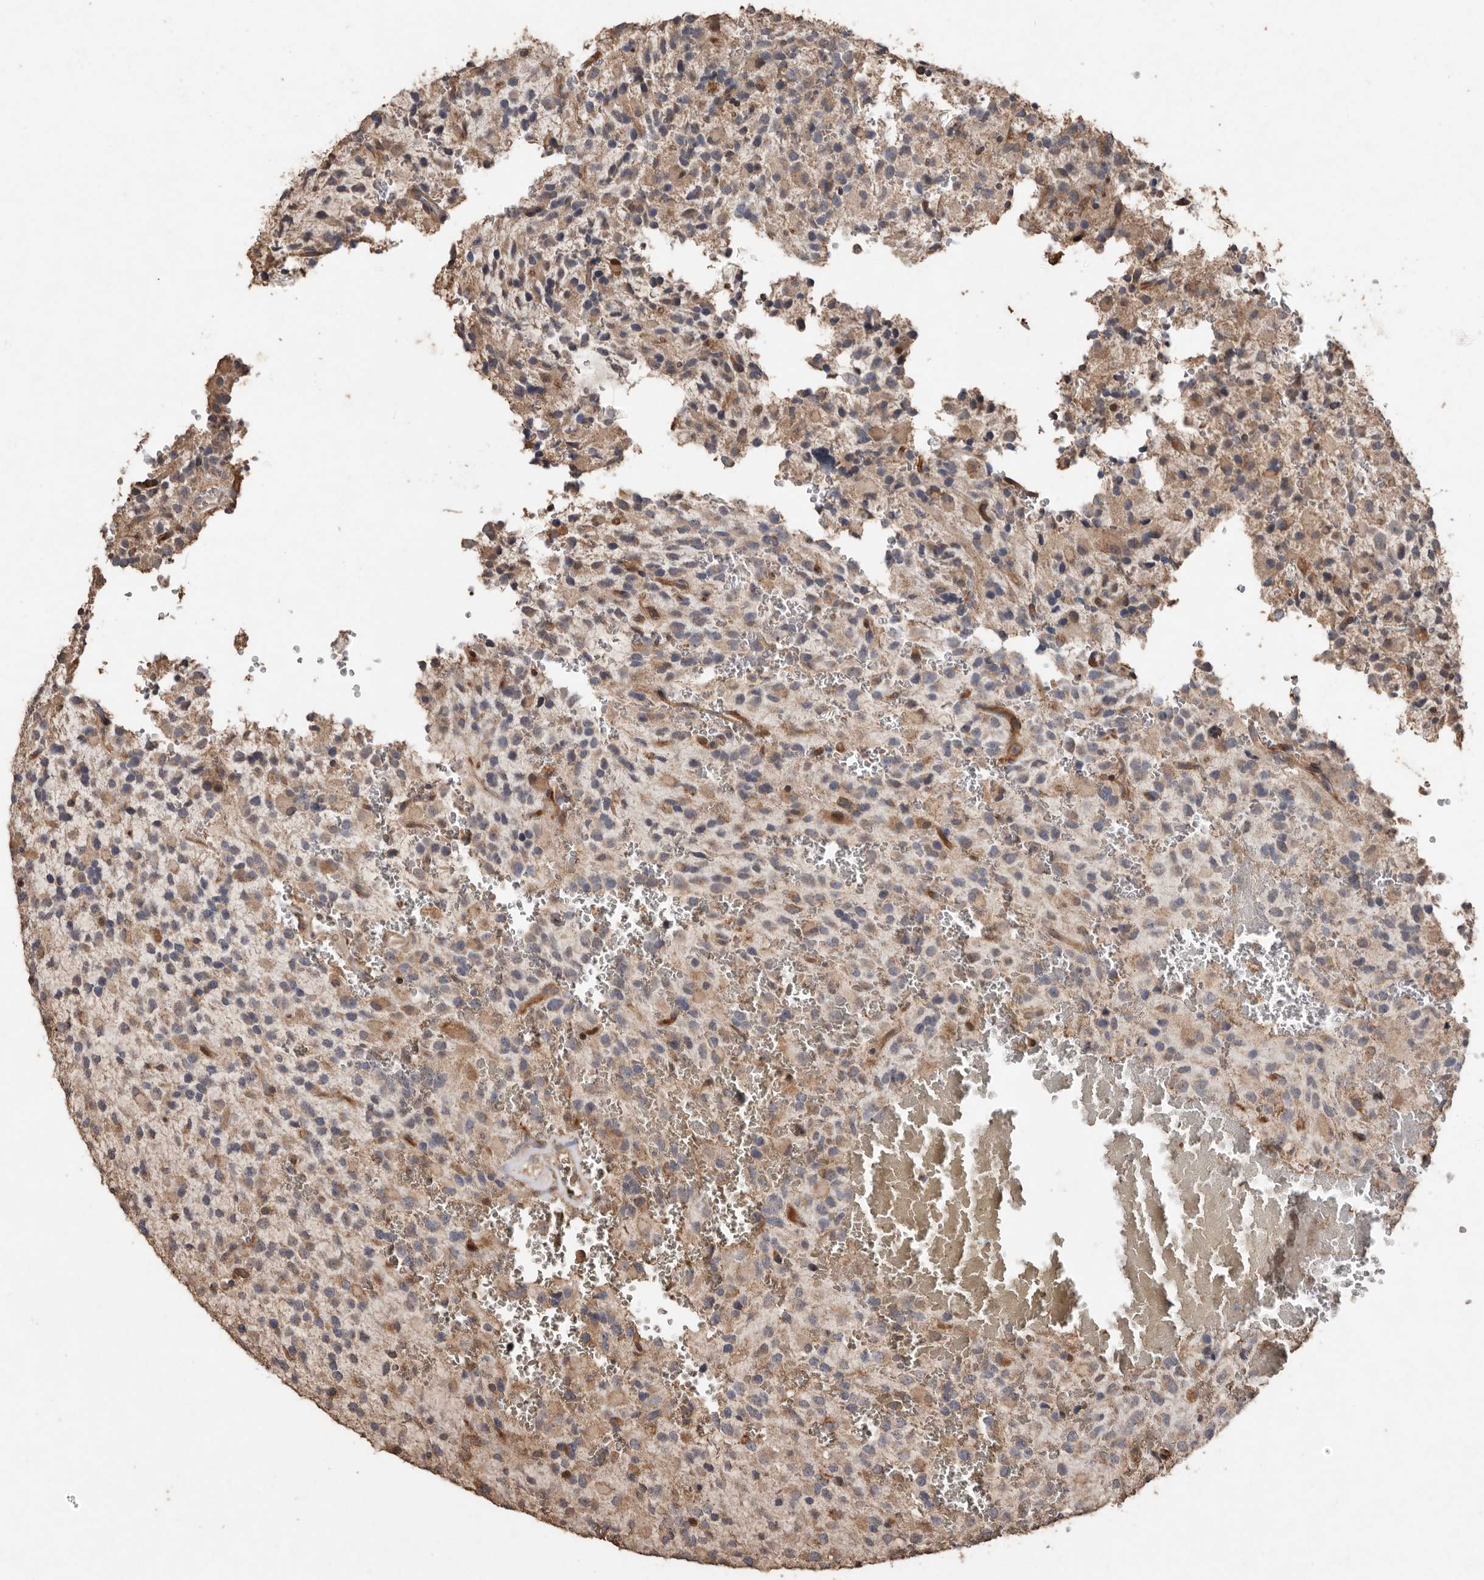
{"staining": {"intensity": "weak", "quantity": ">75%", "location": "cytoplasmic/membranous"}, "tissue": "glioma", "cell_type": "Tumor cells", "image_type": "cancer", "snomed": [{"axis": "morphology", "description": "Glioma, malignant, High grade"}, {"axis": "topography", "description": "Brain"}], "caption": "Glioma was stained to show a protein in brown. There is low levels of weak cytoplasmic/membranous staining in about >75% of tumor cells.", "gene": "RANBP17", "patient": {"sex": "male", "age": 34}}